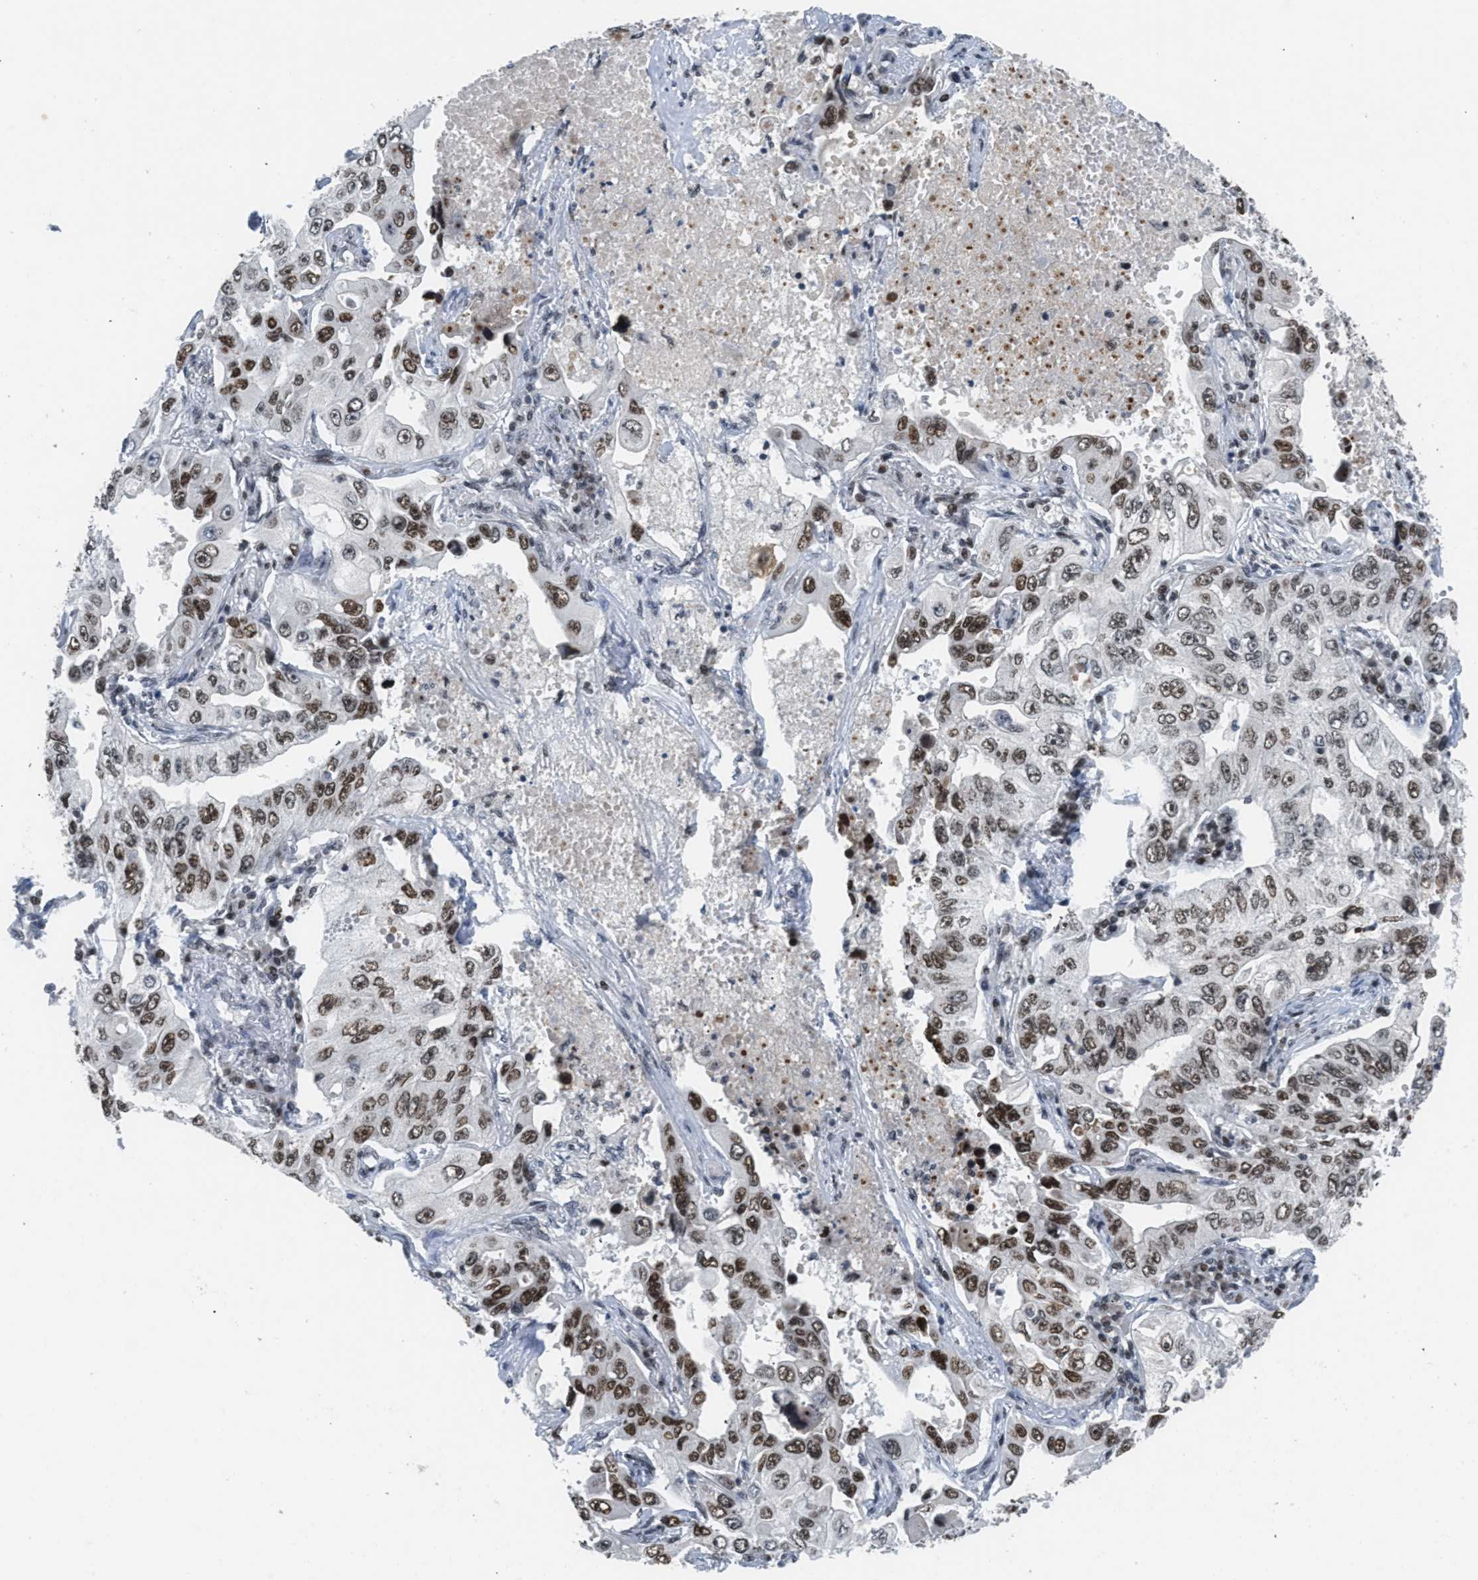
{"staining": {"intensity": "strong", "quantity": ">75%", "location": "nuclear"}, "tissue": "lung cancer", "cell_type": "Tumor cells", "image_type": "cancer", "snomed": [{"axis": "morphology", "description": "Adenocarcinoma, NOS"}, {"axis": "topography", "description": "Lung"}], "caption": "Adenocarcinoma (lung) stained with a brown dye exhibits strong nuclear positive positivity in approximately >75% of tumor cells.", "gene": "RAD51B", "patient": {"sex": "male", "age": 84}}